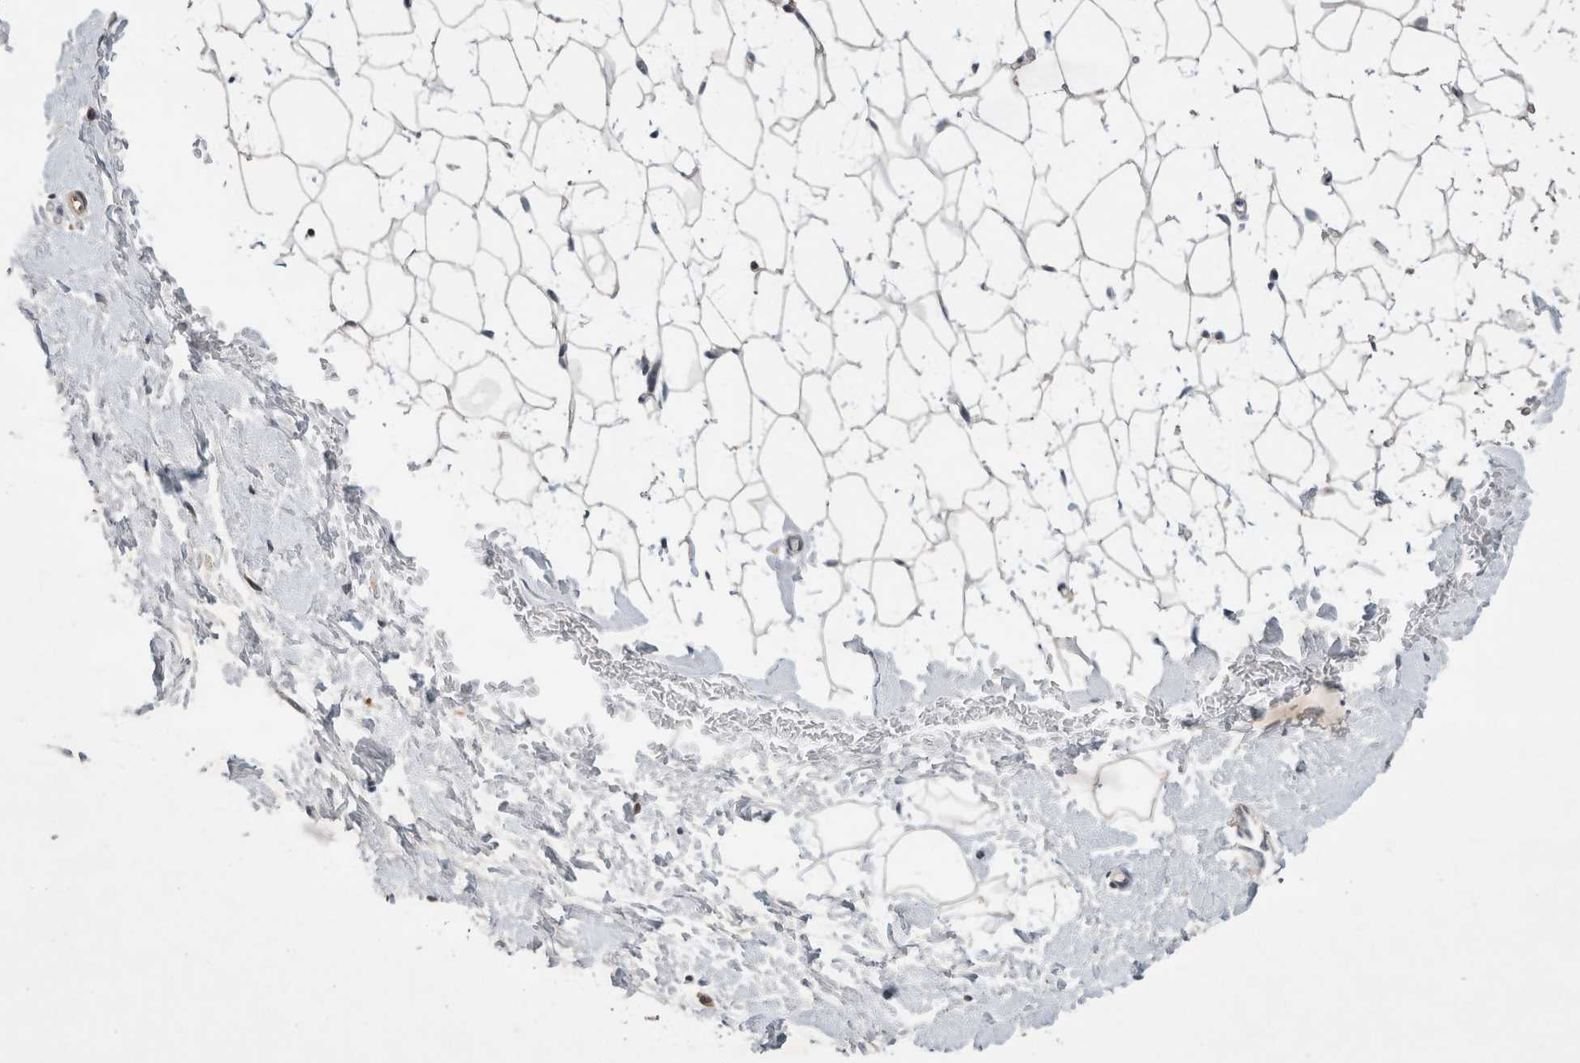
{"staining": {"intensity": "negative", "quantity": "none", "location": "none"}, "tissue": "breast", "cell_type": "Adipocytes", "image_type": "normal", "snomed": [{"axis": "morphology", "description": "Normal tissue, NOS"}, {"axis": "topography", "description": "Breast"}], "caption": "High power microscopy histopathology image of an immunohistochemistry (IHC) photomicrograph of normal breast, revealing no significant positivity in adipocytes. (DAB immunohistochemistry, high magnification).", "gene": "C8orf58", "patient": {"sex": "female", "age": 23}}